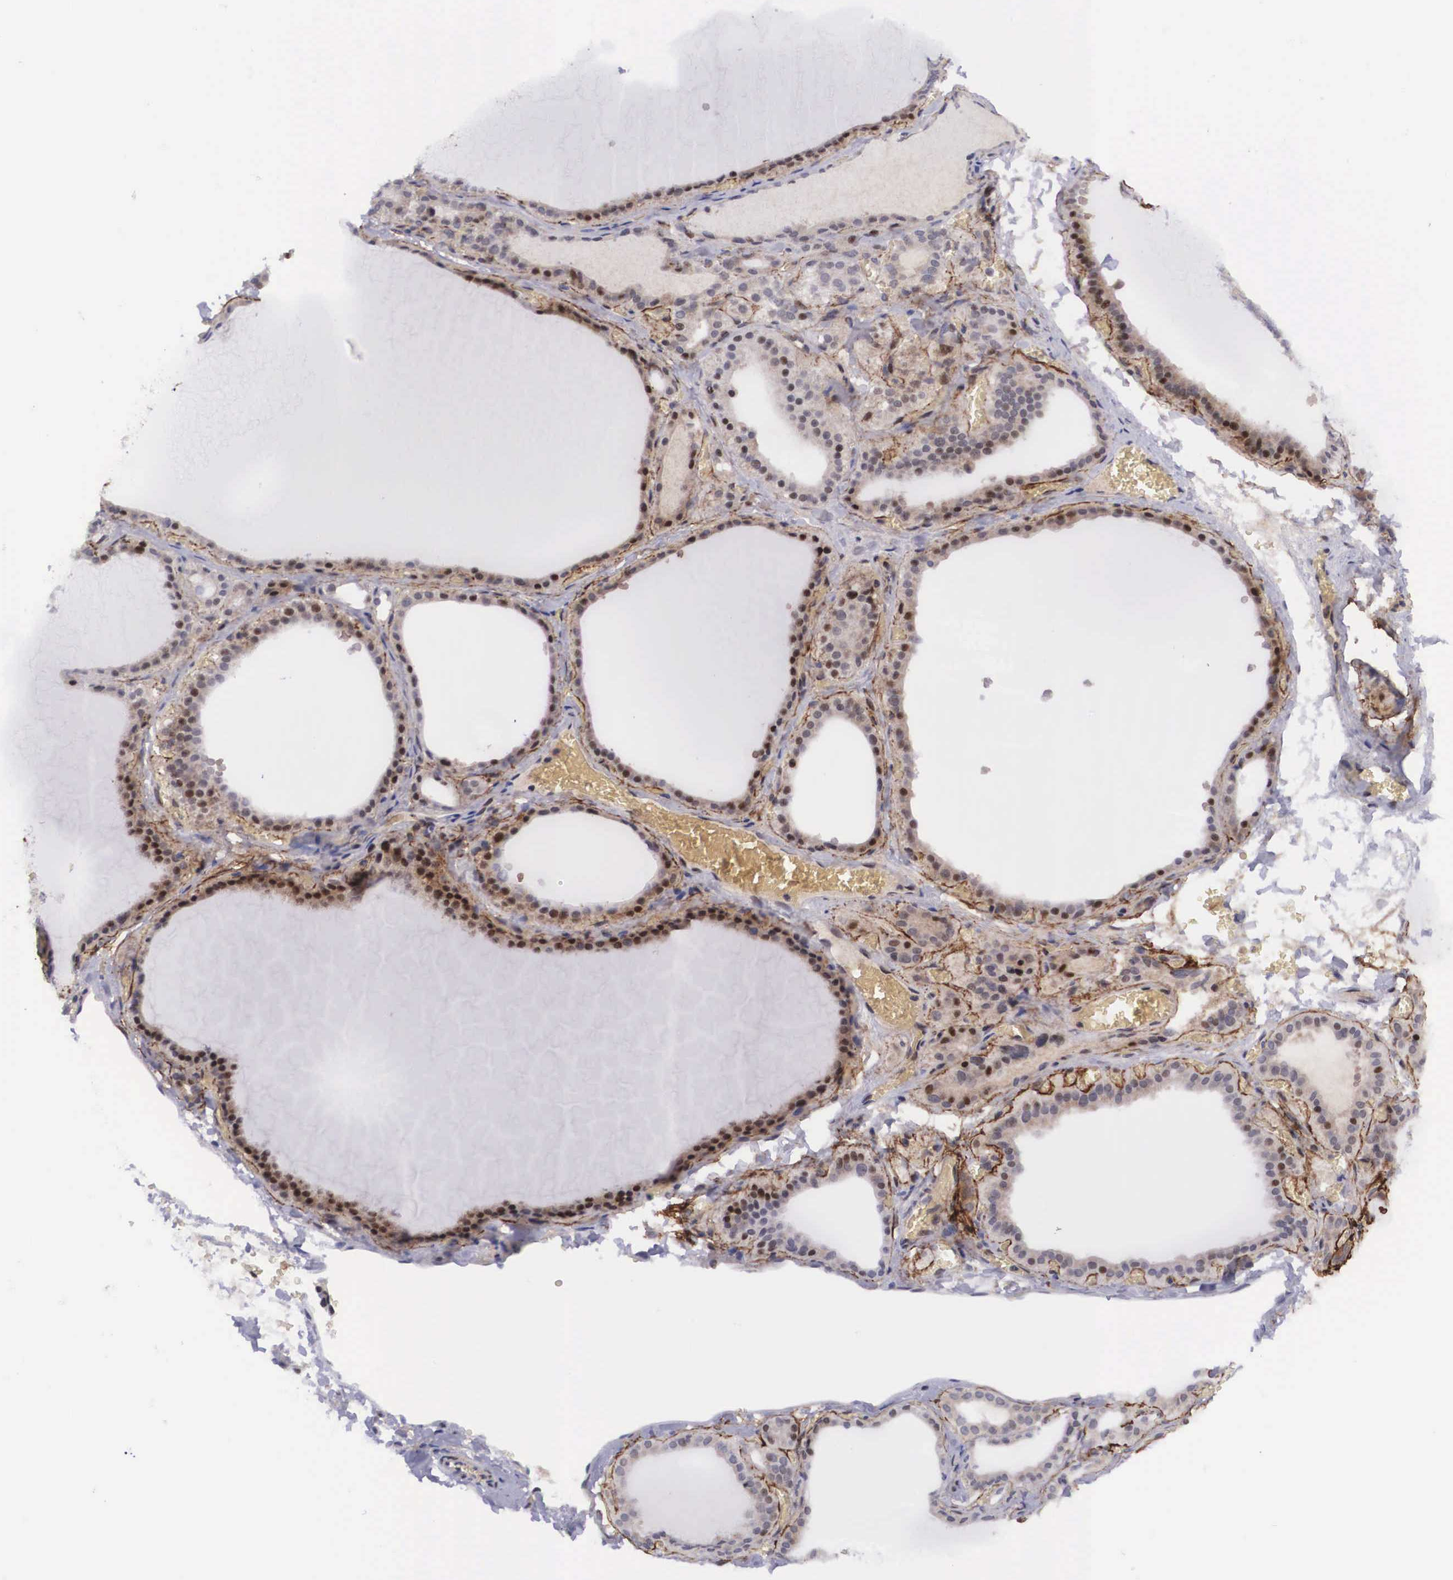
{"staining": {"intensity": "strong", "quantity": "25%-75%", "location": "nuclear"}, "tissue": "thyroid gland", "cell_type": "Glandular cells", "image_type": "normal", "snomed": [{"axis": "morphology", "description": "Normal tissue, NOS"}, {"axis": "topography", "description": "Thyroid gland"}], "caption": "Immunohistochemistry (IHC) micrograph of benign thyroid gland: thyroid gland stained using immunohistochemistry displays high levels of strong protein expression localized specifically in the nuclear of glandular cells, appearing as a nuclear brown color.", "gene": "EMID1", "patient": {"sex": "female", "age": 55}}